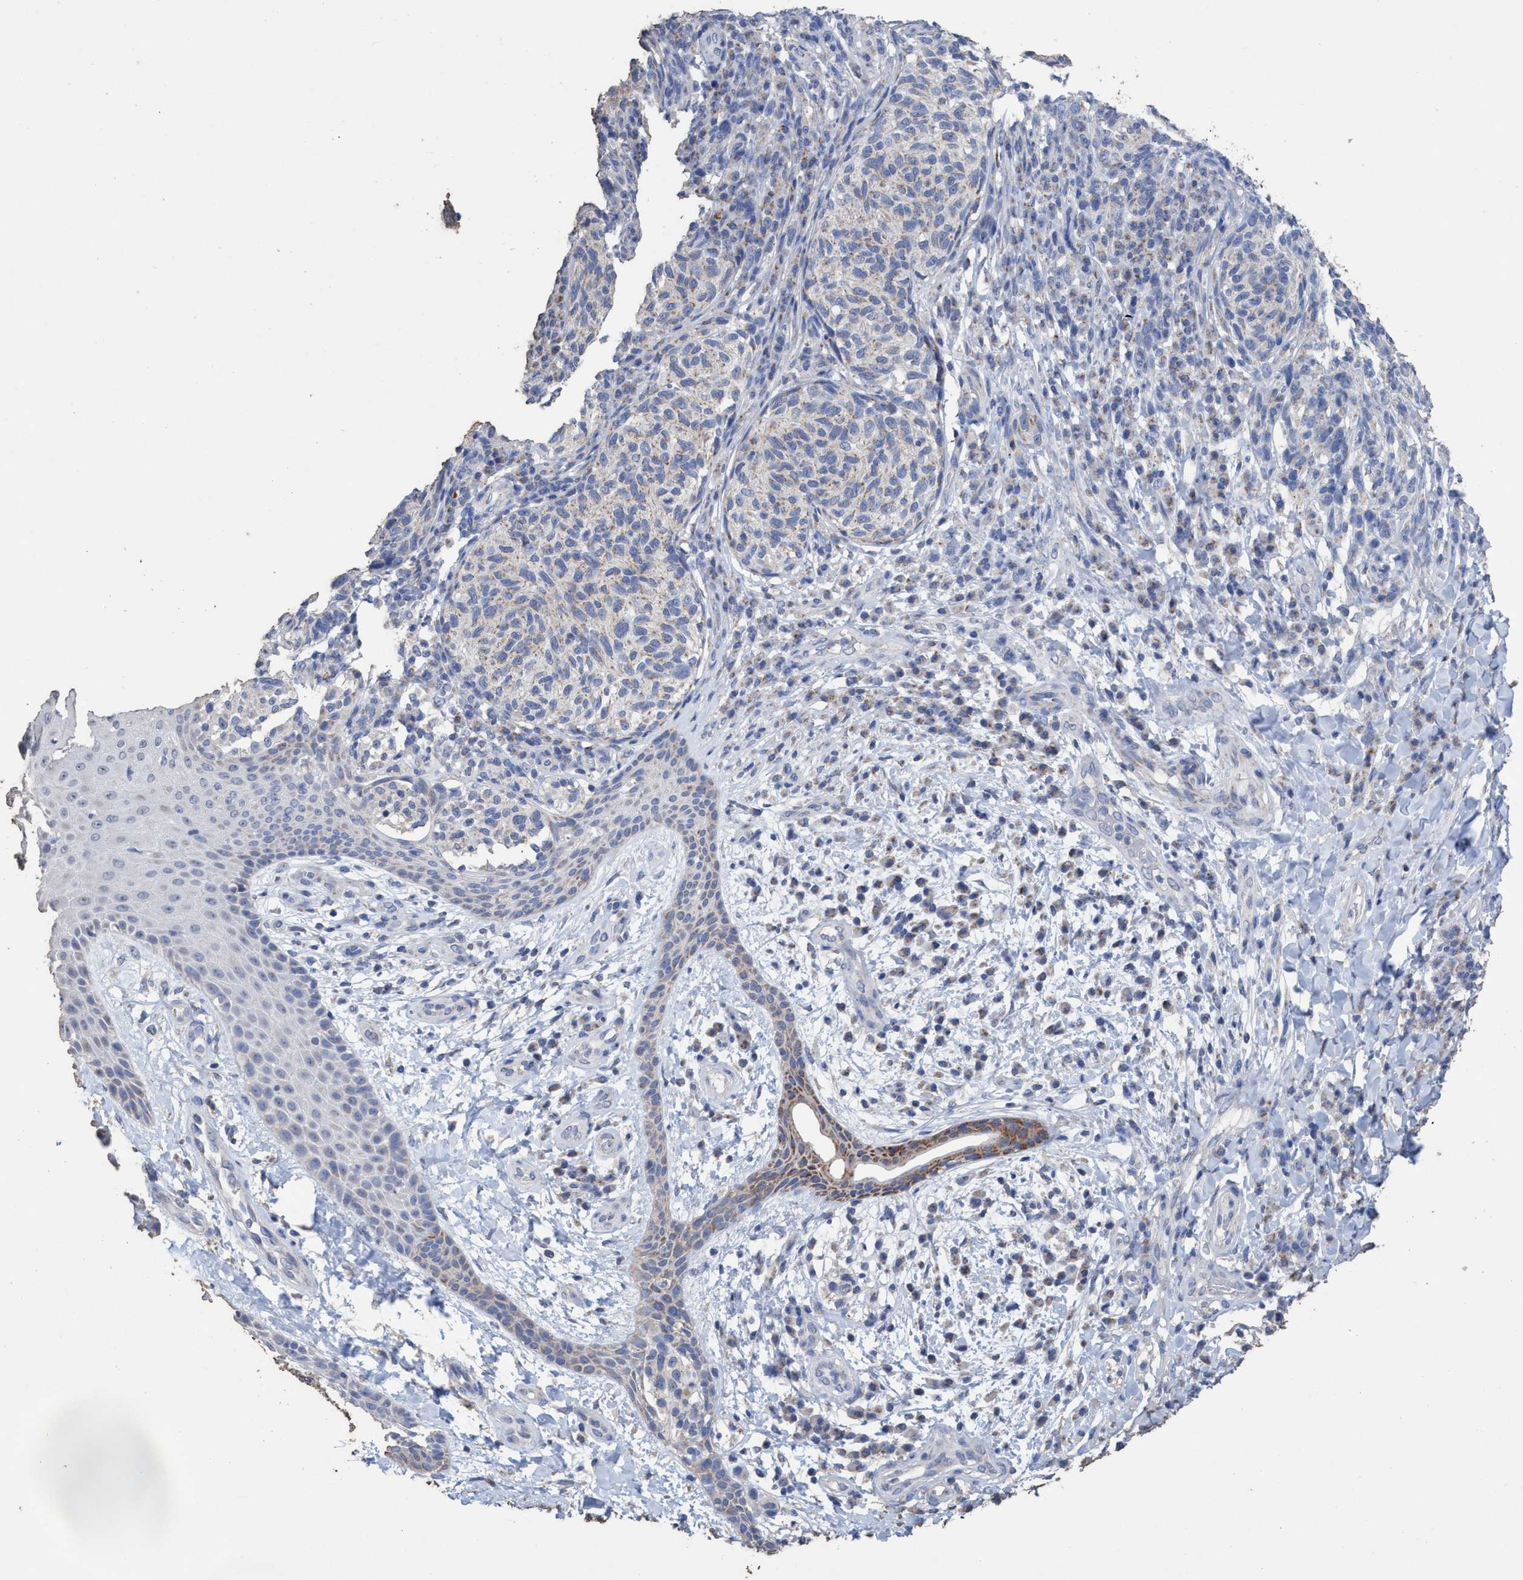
{"staining": {"intensity": "negative", "quantity": "none", "location": "none"}, "tissue": "melanoma", "cell_type": "Tumor cells", "image_type": "cancer", "snomed": [{"axis": "morphology", "description": "Malignant melanoma, NOS"}, {"axis": "topography", "description": "Skin"}], "caption": "This is an IHC histopathology image of malignant melanoma. There is no positivity in tumor cells.", "gene": "RSAD1", "patient": {"sex": "female", "age": 73}}